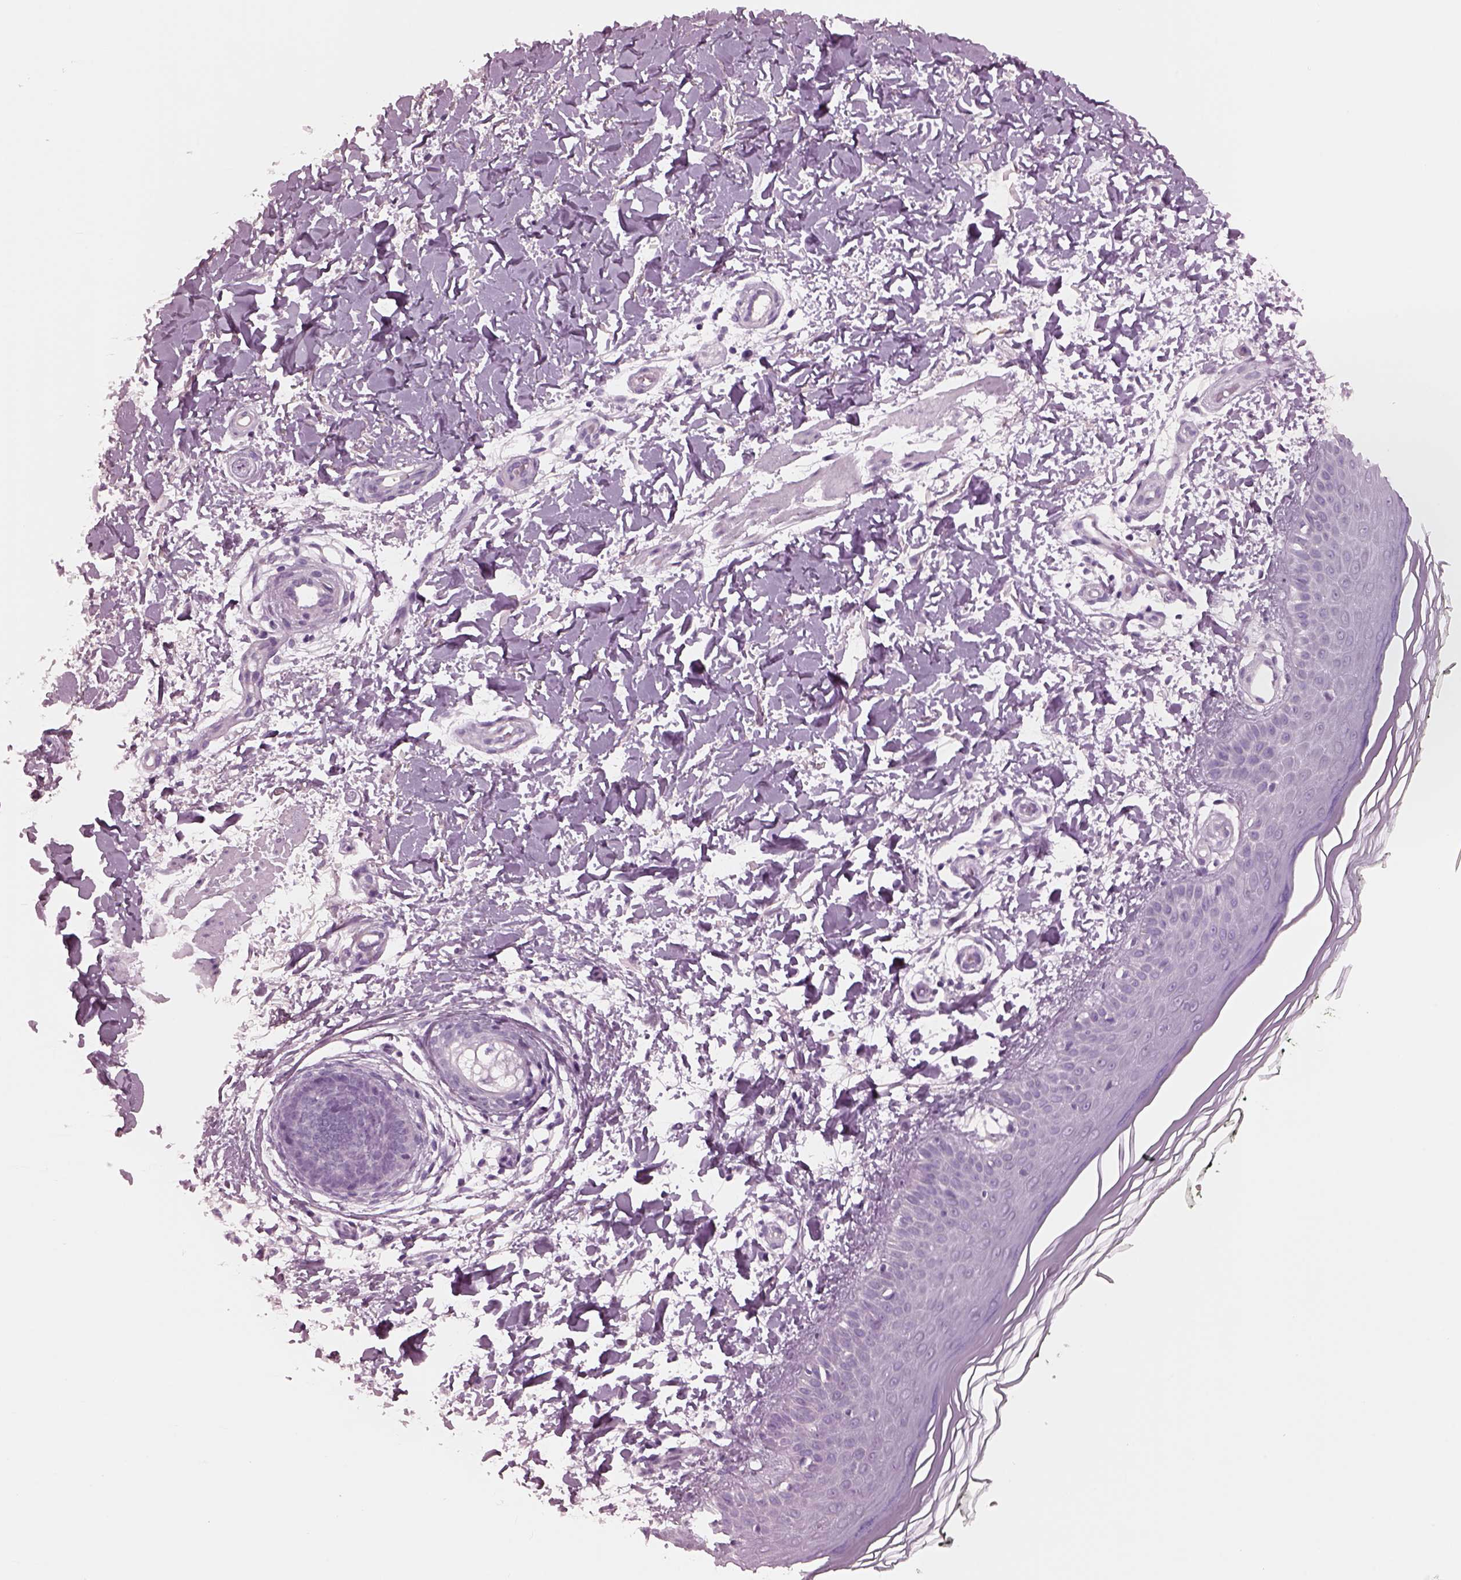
{"staining": {"intensity": "negative", "quantity": "none", "location": "none"}, "tissue": "skin", "cell_type": "Fibroblasts", "image_type": "normal", "snomed": [{"axis": "morphology", "description": "Normal tissue, NOS"}, {"axis": "topography", "description": "Skin"}], "caption": "Immunohistochemical staining of normal human skin exhibits no significant staining in fibroblasts.", "gene": "CYLC1", "patient": {"sex": "female", "age": 62}}